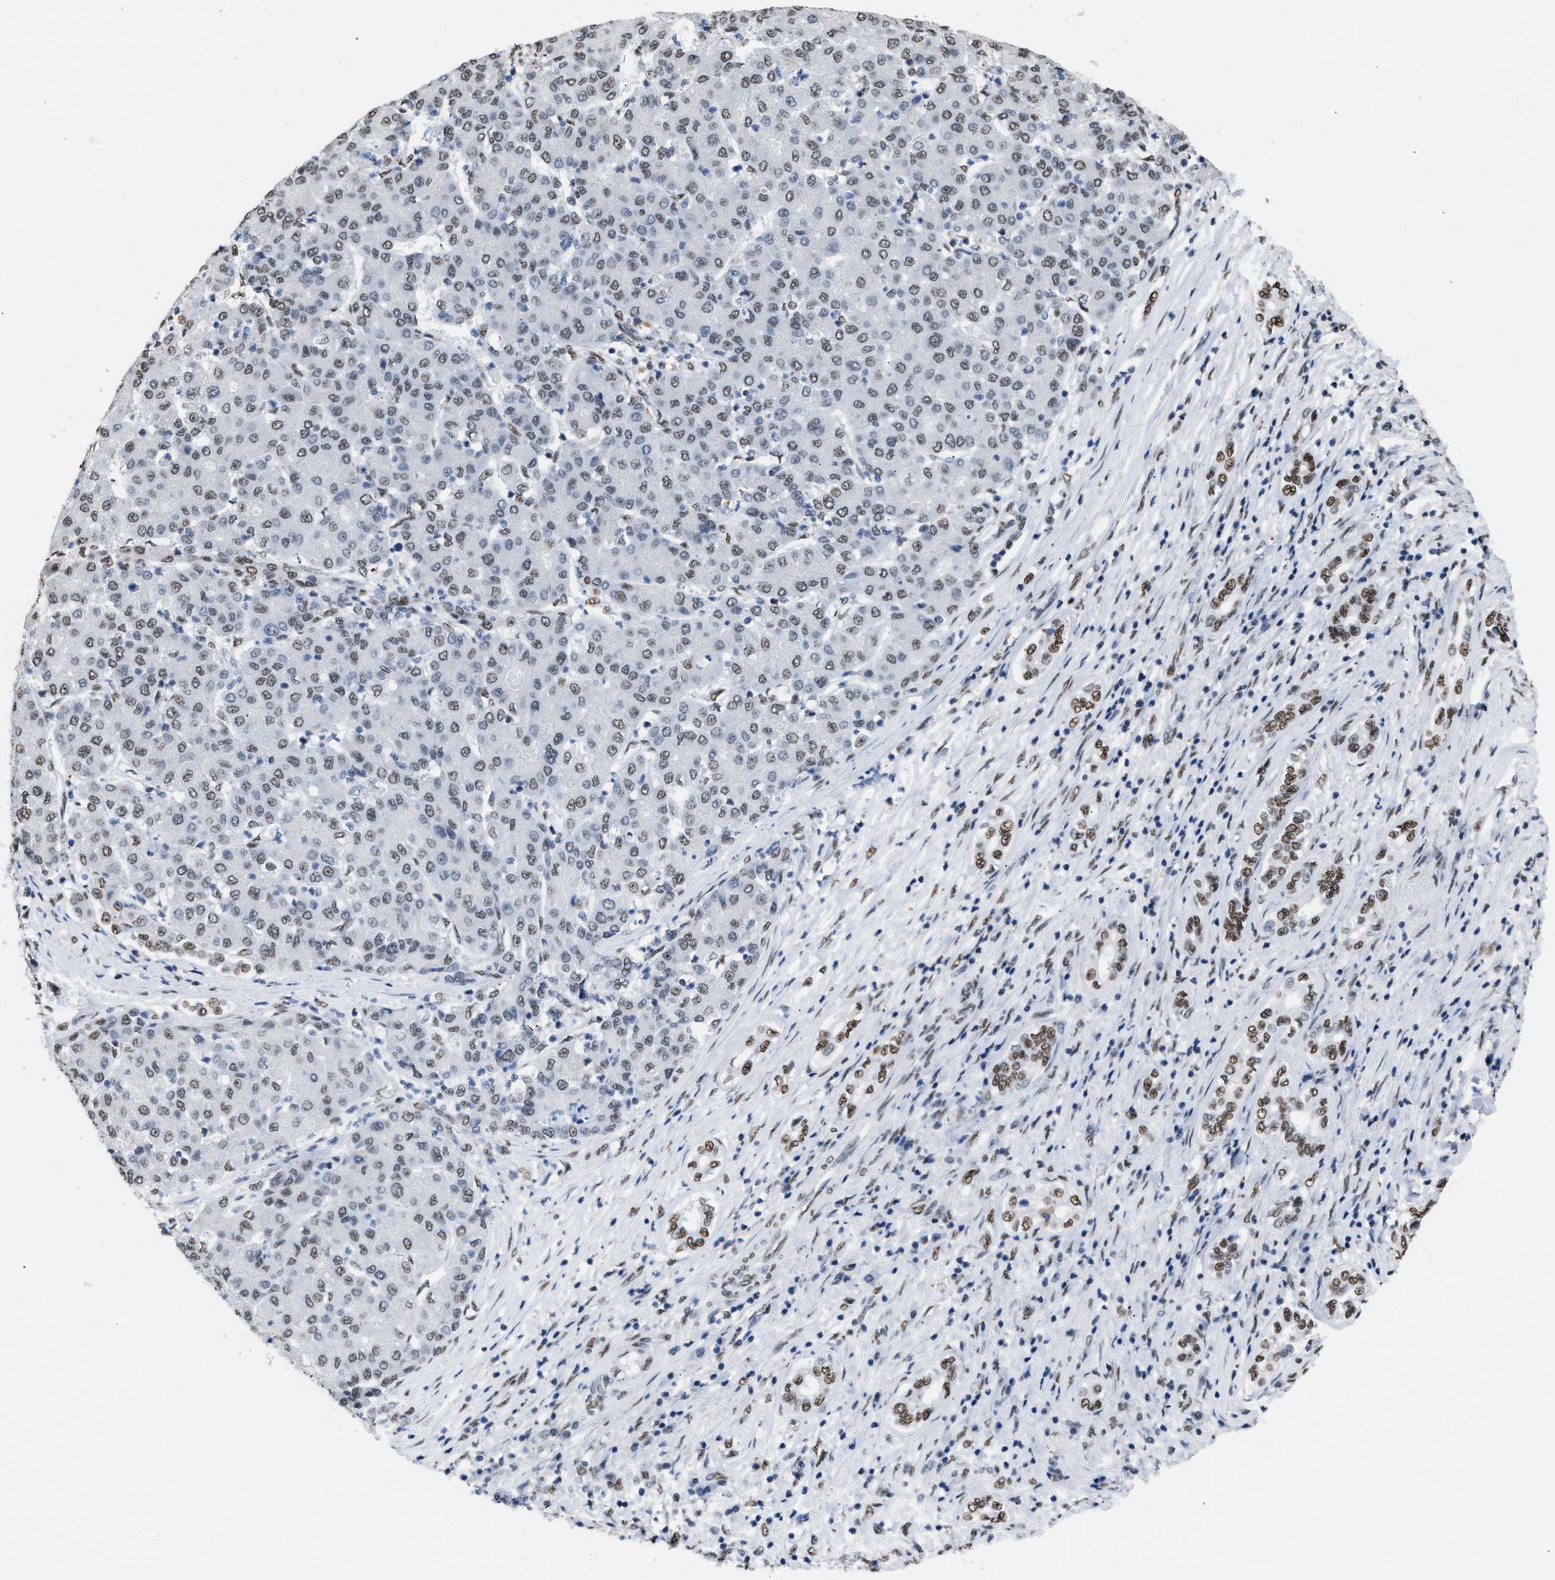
{"staining": {"intensity": "weak", "quantity": ">75%", "location": "nuclear"}, "tissue": "liver cancer", "cell_type": "Tumor cells", "image_type": "cancer", "snomed": [{"axis": "morphology", "description": "Carcinoma, Hepatocellular, NOS"}, {"axis": "topography", "description": "Liver"}], "caption": "Immunohistochemistry histopathology image of human liver cancer (hepatocellular carcinoma) stained for a protein (brown), which displays low levels of weak nuclear expression in about >75% of tumor cells.", "gene": "CCAR2", "patient": {"sex": "male", "age": 65}}